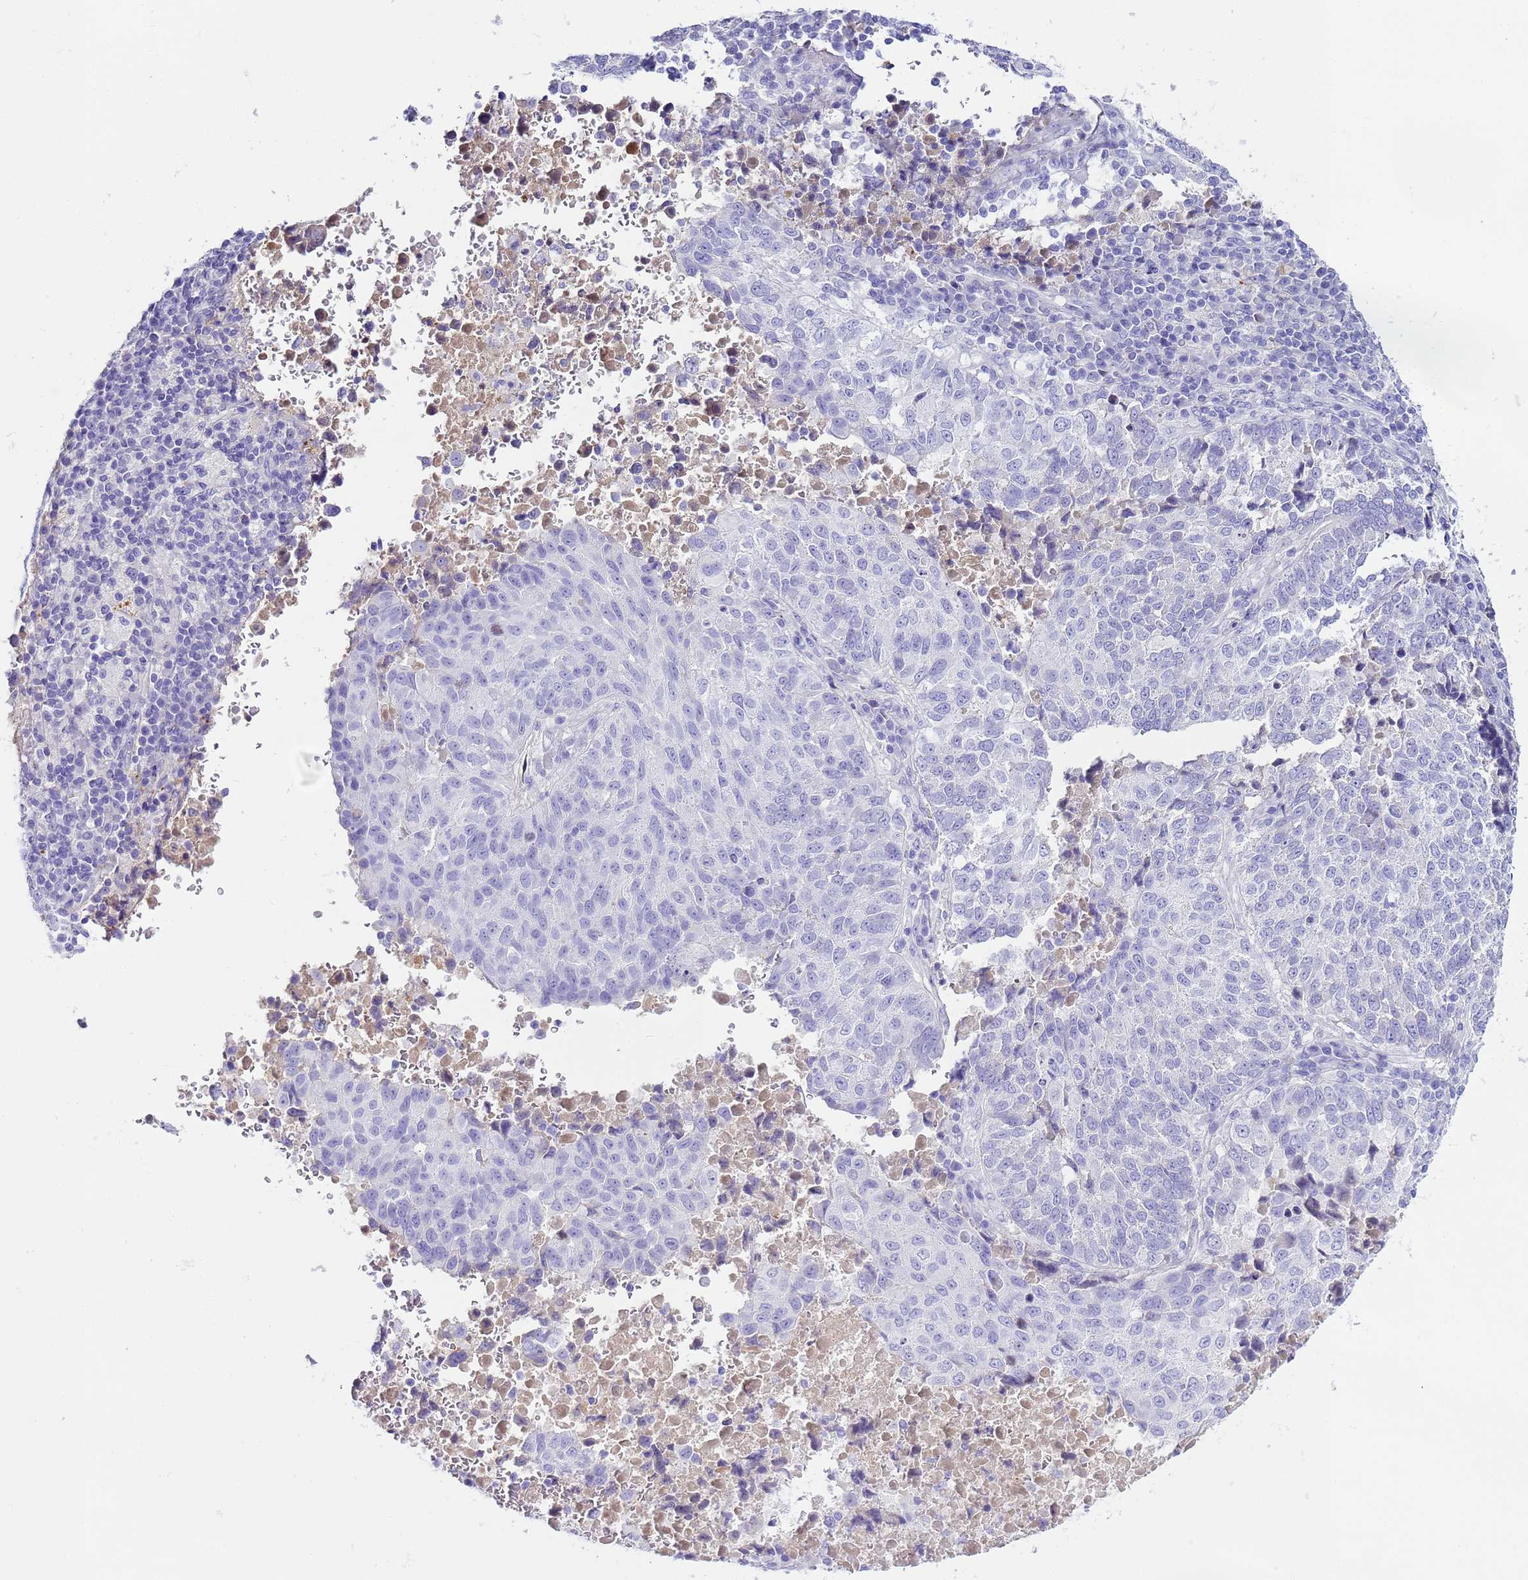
{"staining": {"intensity": "negative", "quantity": "none", "location": "none"}, "tissue": "lung cancer", "cell_type": "Tumor cells", "image_type": "cancer", "snomed": [{"axis": "morphology", "description": "Squamous cell carcinoma, NOS"}, {"axis": "topography", "description": "Lung"}], "caption": "Immunohistochemistry micrograph of neoplastic tissue: lung cancer (squamous cell carcinoma) stained with DAB exhibits no significant protein positivity in tumor cells.", "gene": "CFHR2", "patient": {"sex": "male", "age": 73}}